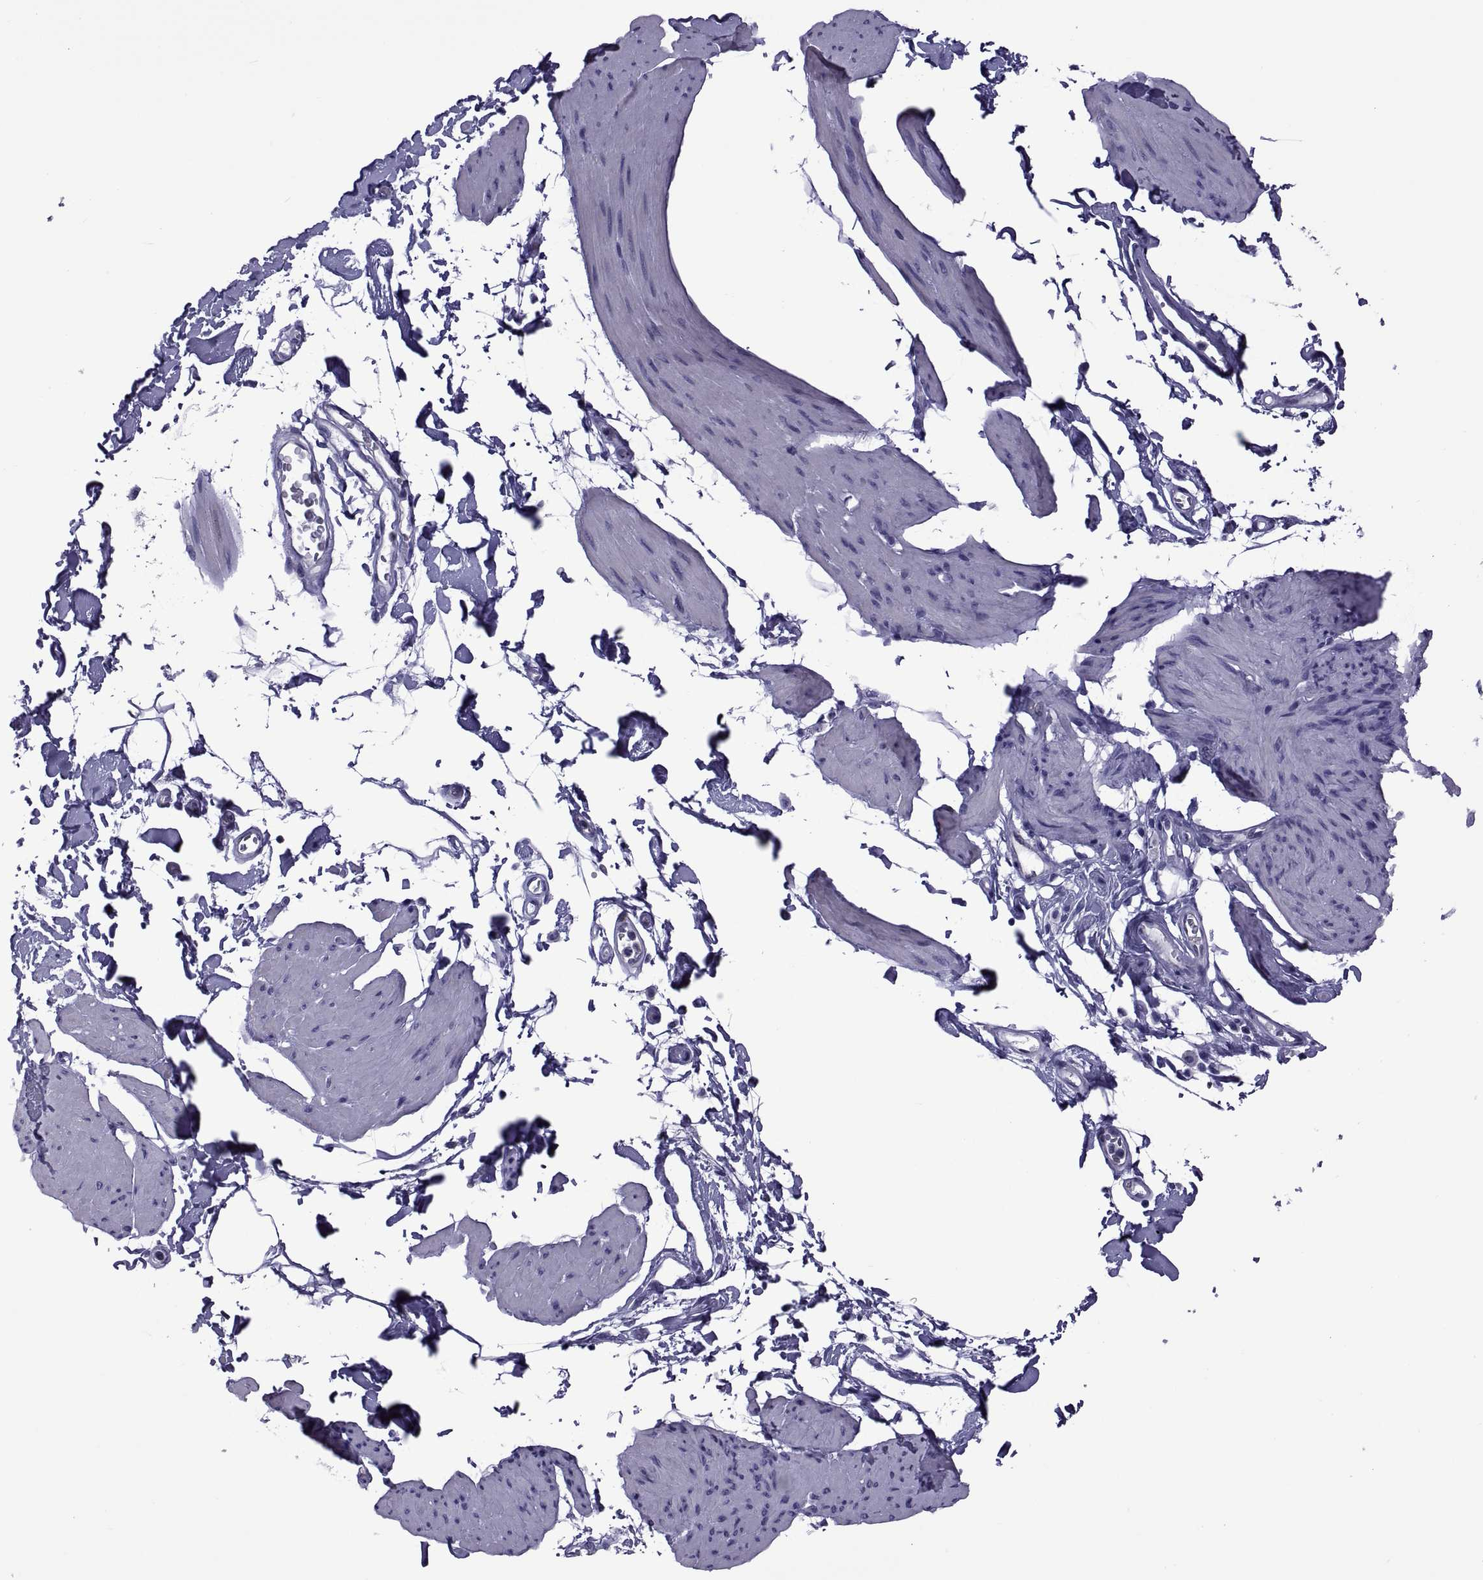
{"staining": {"intensity": "negative", "quantity": "none", "location": "none"}, "tissue": "smooth muscle", "cell_type": "Smooth muscle cells", "image_type": "normal", "snomed": [{"axis": "morphology", "description": "Normal tissue, NOS"}, {"axis": "topography", "description": "Adipose tissue"}, {"axis": "topography", "description": "Smooth muscle"}, {"axis": "topography", "description": "Peripheral nerve tissue"}], "caption": "IHC photomicrograph of benign human smooth muscle stained for a protein (brown), which shows no positivity in smooth muscle cells.", "gene": "LCN9", "patient": {"sex": "male", "age": 83}}